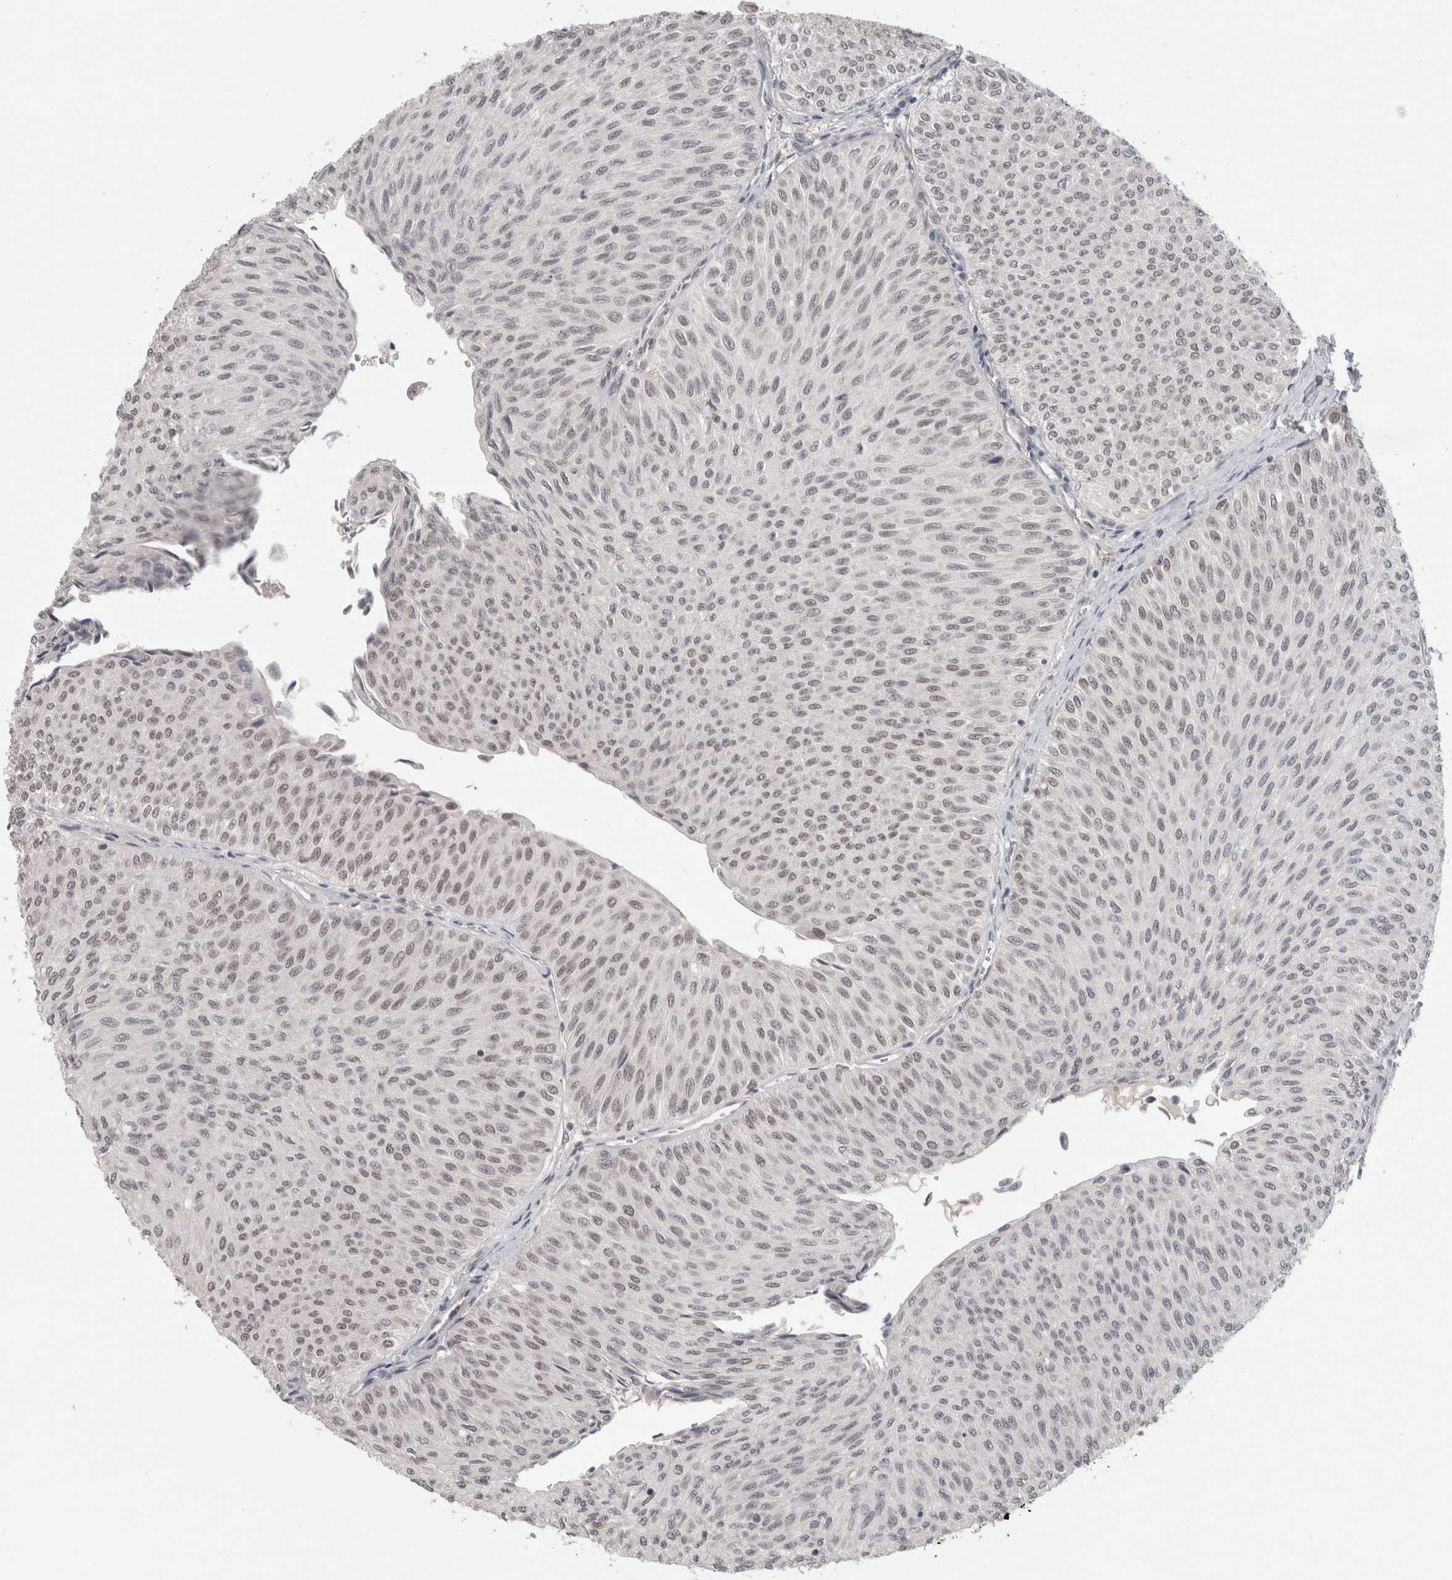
{"staining": {"intensity": "weak", "quantity": "25%-75%", "location": "nuclear"}, "tissue": "urothelial cancer", "cell_type": "Tumor cells", "image_type": "cancer", "snomed": [{"axis": "morphology", "description": "Urothelial carcinoma, Low grade"}, {"axis": "topography", "description": "Urinary bladder"}], "caption": "There is low levels of weak nuclear staining in tumor cells of low-grade urothelial carcinoma, as demonstrated by immunohistochemical staining (brown color).", "gene": "ZNF830", "patient": {"sex": "male", "age": 78}}